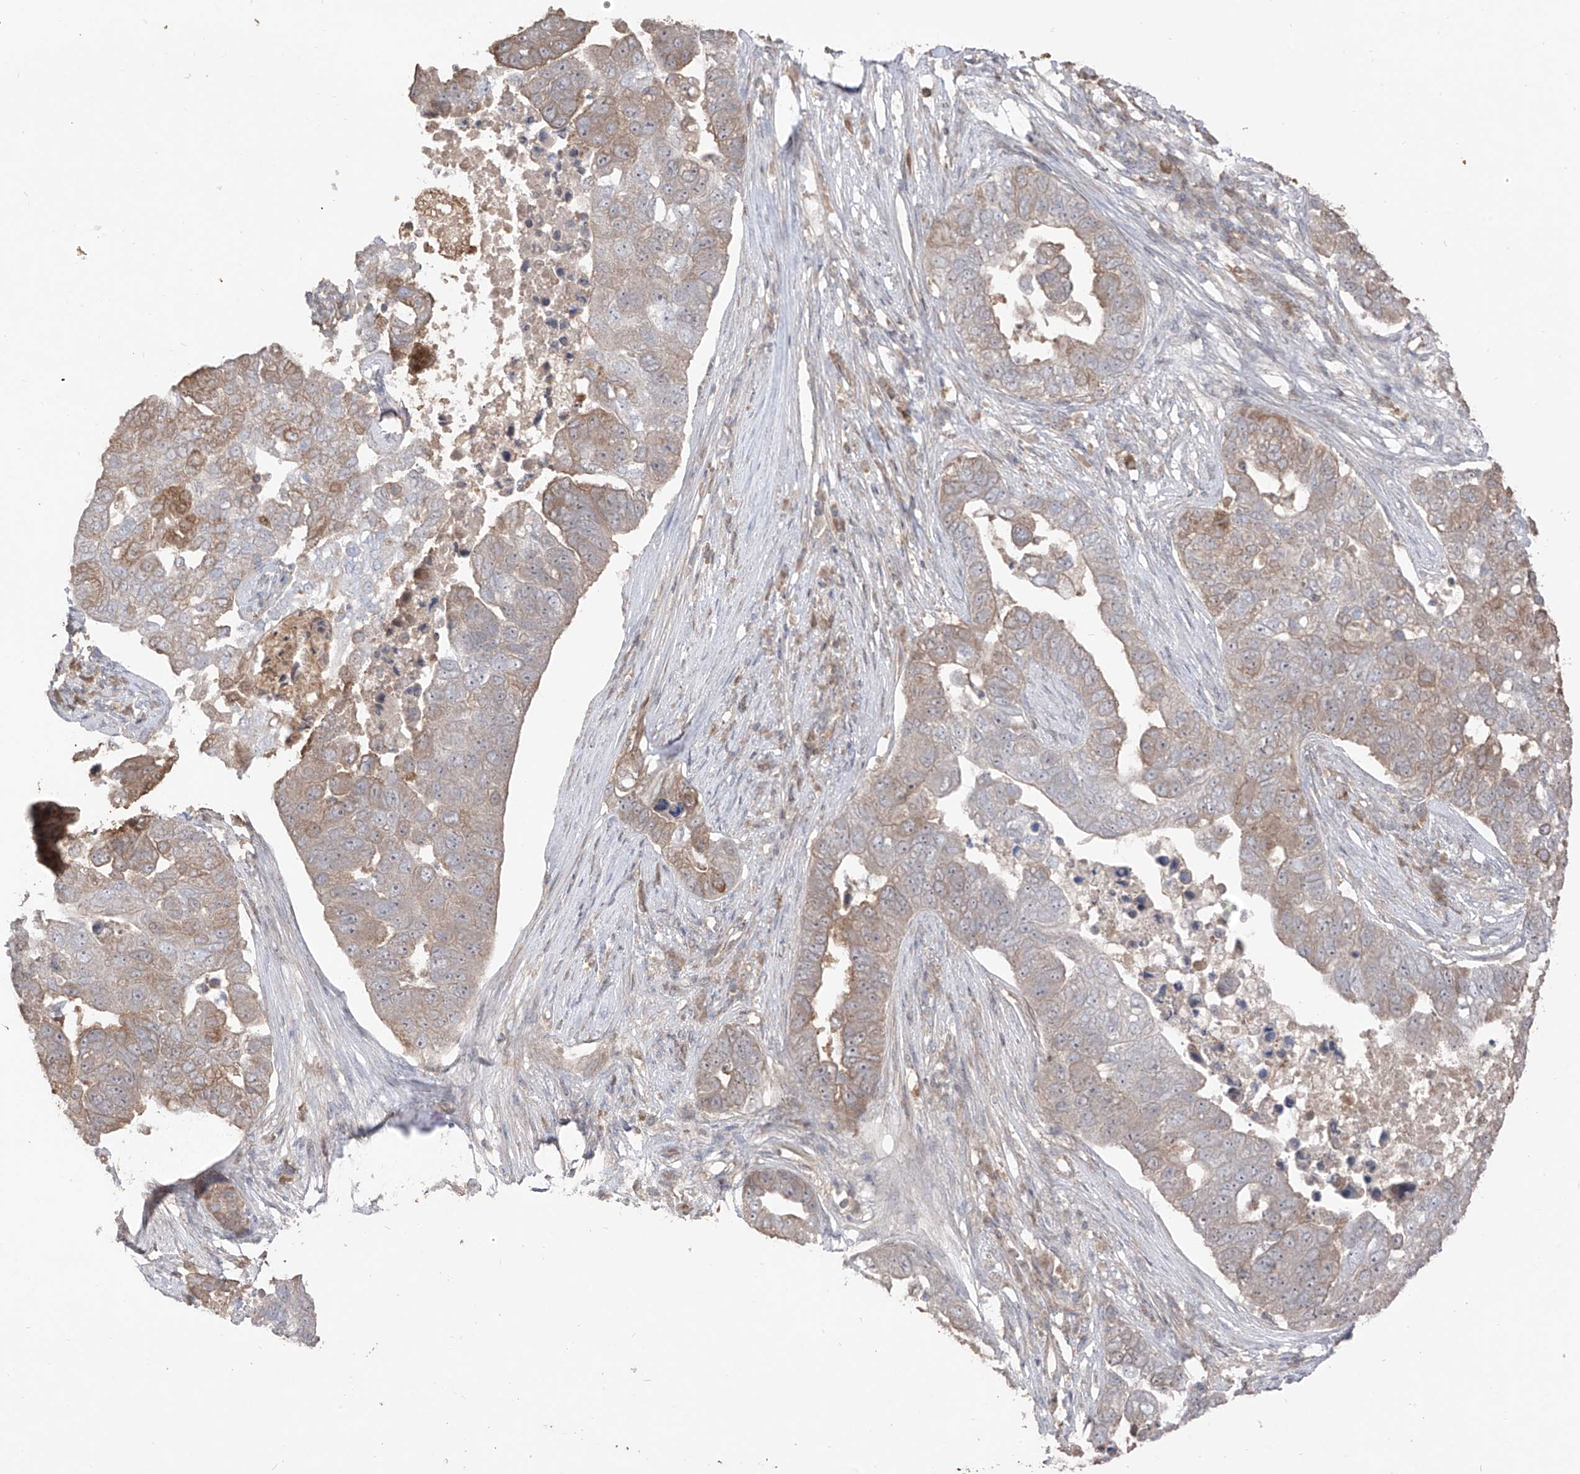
{"staining": {"intensity": "weak", "quantity": "25%-75%", "location": "cytoplasmic/membranous"}, "tissue": "pancreatic cancer", "cell_type": "Tumor cells", "image_type": "cancer", "snomed": [{"axis": "morphology", "description": "Adenocarcinoma, NOS"}, {"axis": "topography", "description": "Pancreas"}], "caption": "A high-resolution photomicrograph shows immunohistochemistry (IHC) staining of pancreatic cancer (adenocarcinoma), which reveals weak cytoplasmic/membranous positivity in approximately 25%-75% of tumor cells. Immunohistochemistry (ihc) stains the protein of interest in brown and the nuclei are stained blue.", "gene": "COLGALT2", "patient": {"sex": "female", "age": 61}}